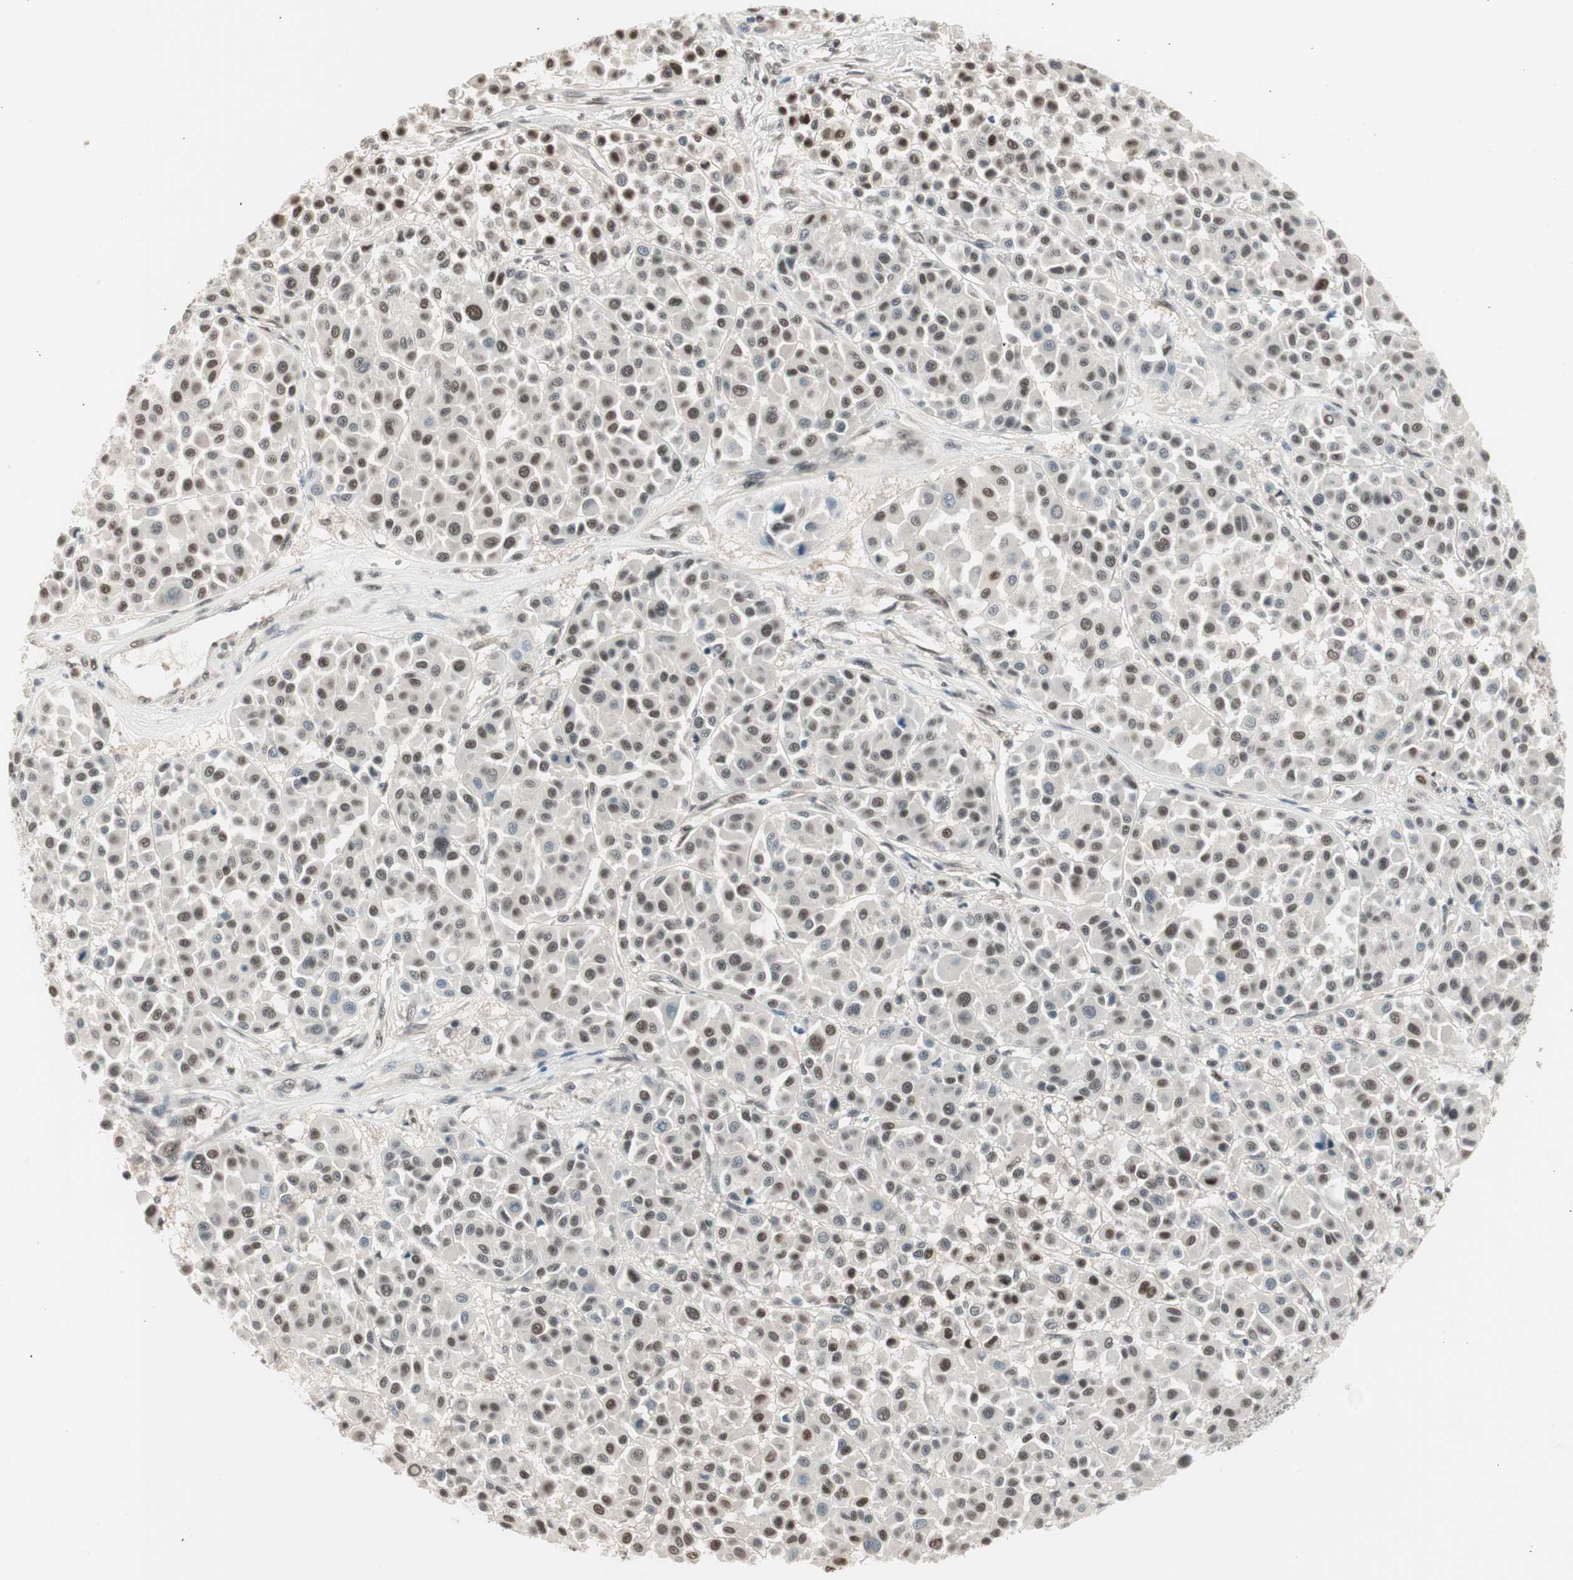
{"staining": {"intensity": "moderate", "quantity": "25%-75%", "location": "nuclear"}, "tissue": "melanoma", "cell_type": "Tumor cells", "image_type": "cancer", "snomed": [{"axis": "morphology", "description": "Malignant melanoma, Metastatic site"}, {"axis": "topography", "description": "Soft tissue"}], "caption": "Melanoma stained for a protein (brown) exhibits moderate nuclear positive staining in about 25%-75% of tumor cells.", "gene": "LONP2", "patient": {"sex": "male", "age": 41}}